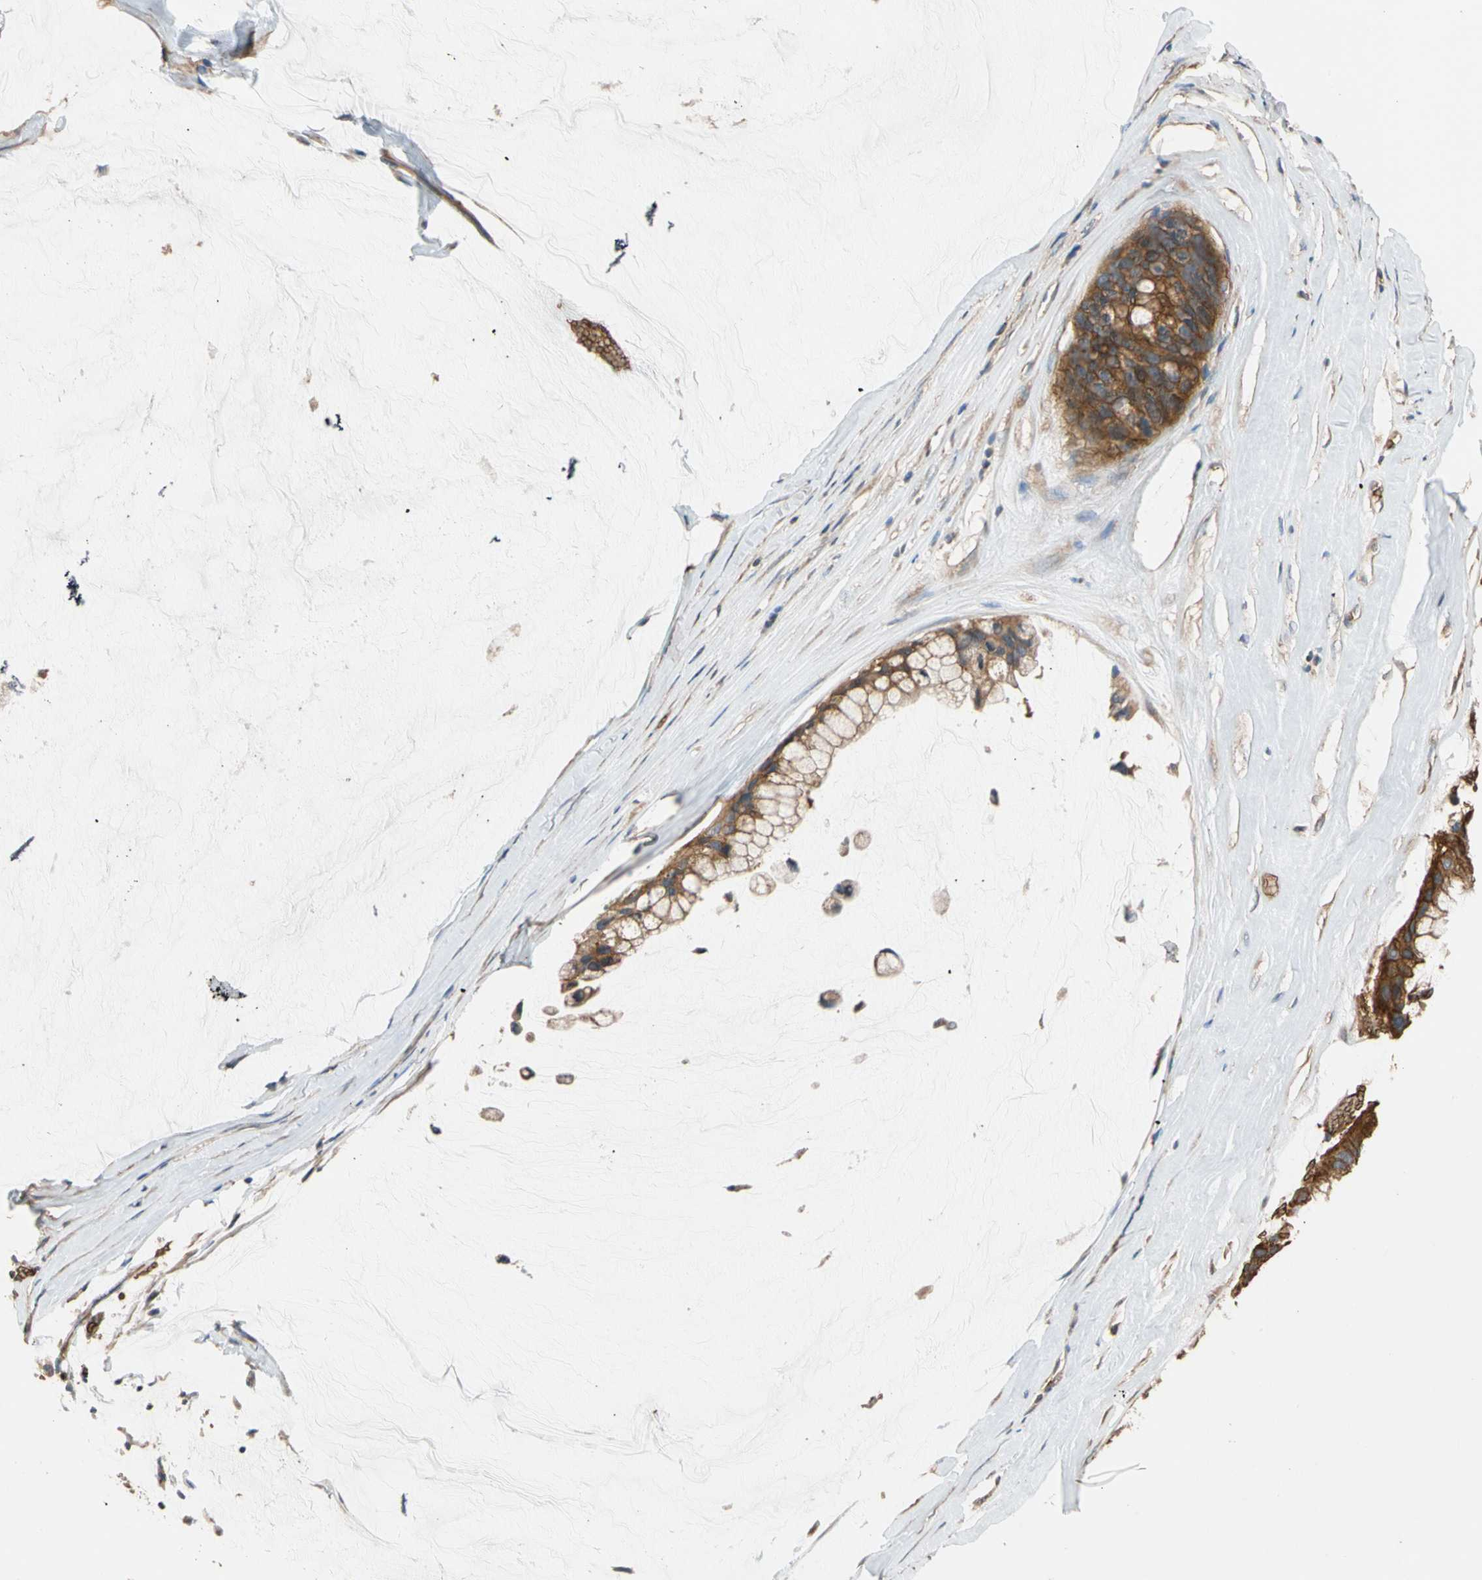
{"staining": {"intensity": "strong", "quantity": "25%-75%", "location": "cytoplasmic/membranous"}, "tissue": "ovarian cancer", "cell_type": "Tumor cells", "image_type": "cancer", "snomed": [{"axis": "morphology", "description": "Cystadenocarcinoma, mucinous, NOS"}, {"axis": "topography", "description": "Ovary"}], "caption": "Immunohistochemistry (DAB (3,3'-diaminobenzidine)) staining of human mucinous cystadenocarcinoma (ovarian) demonstrates strong cytoplasmic/membranous protein staining in approximately 25%-75% of tumor cells. The protein of interest is stained brown, and the nuclei are stained in blue (DAB (3,3'-diaminobenzidine) IHC with brightfield microscopy, high magnification).", "gene": "RIOK2", "patient": {"sex": "female", "age": 39}}